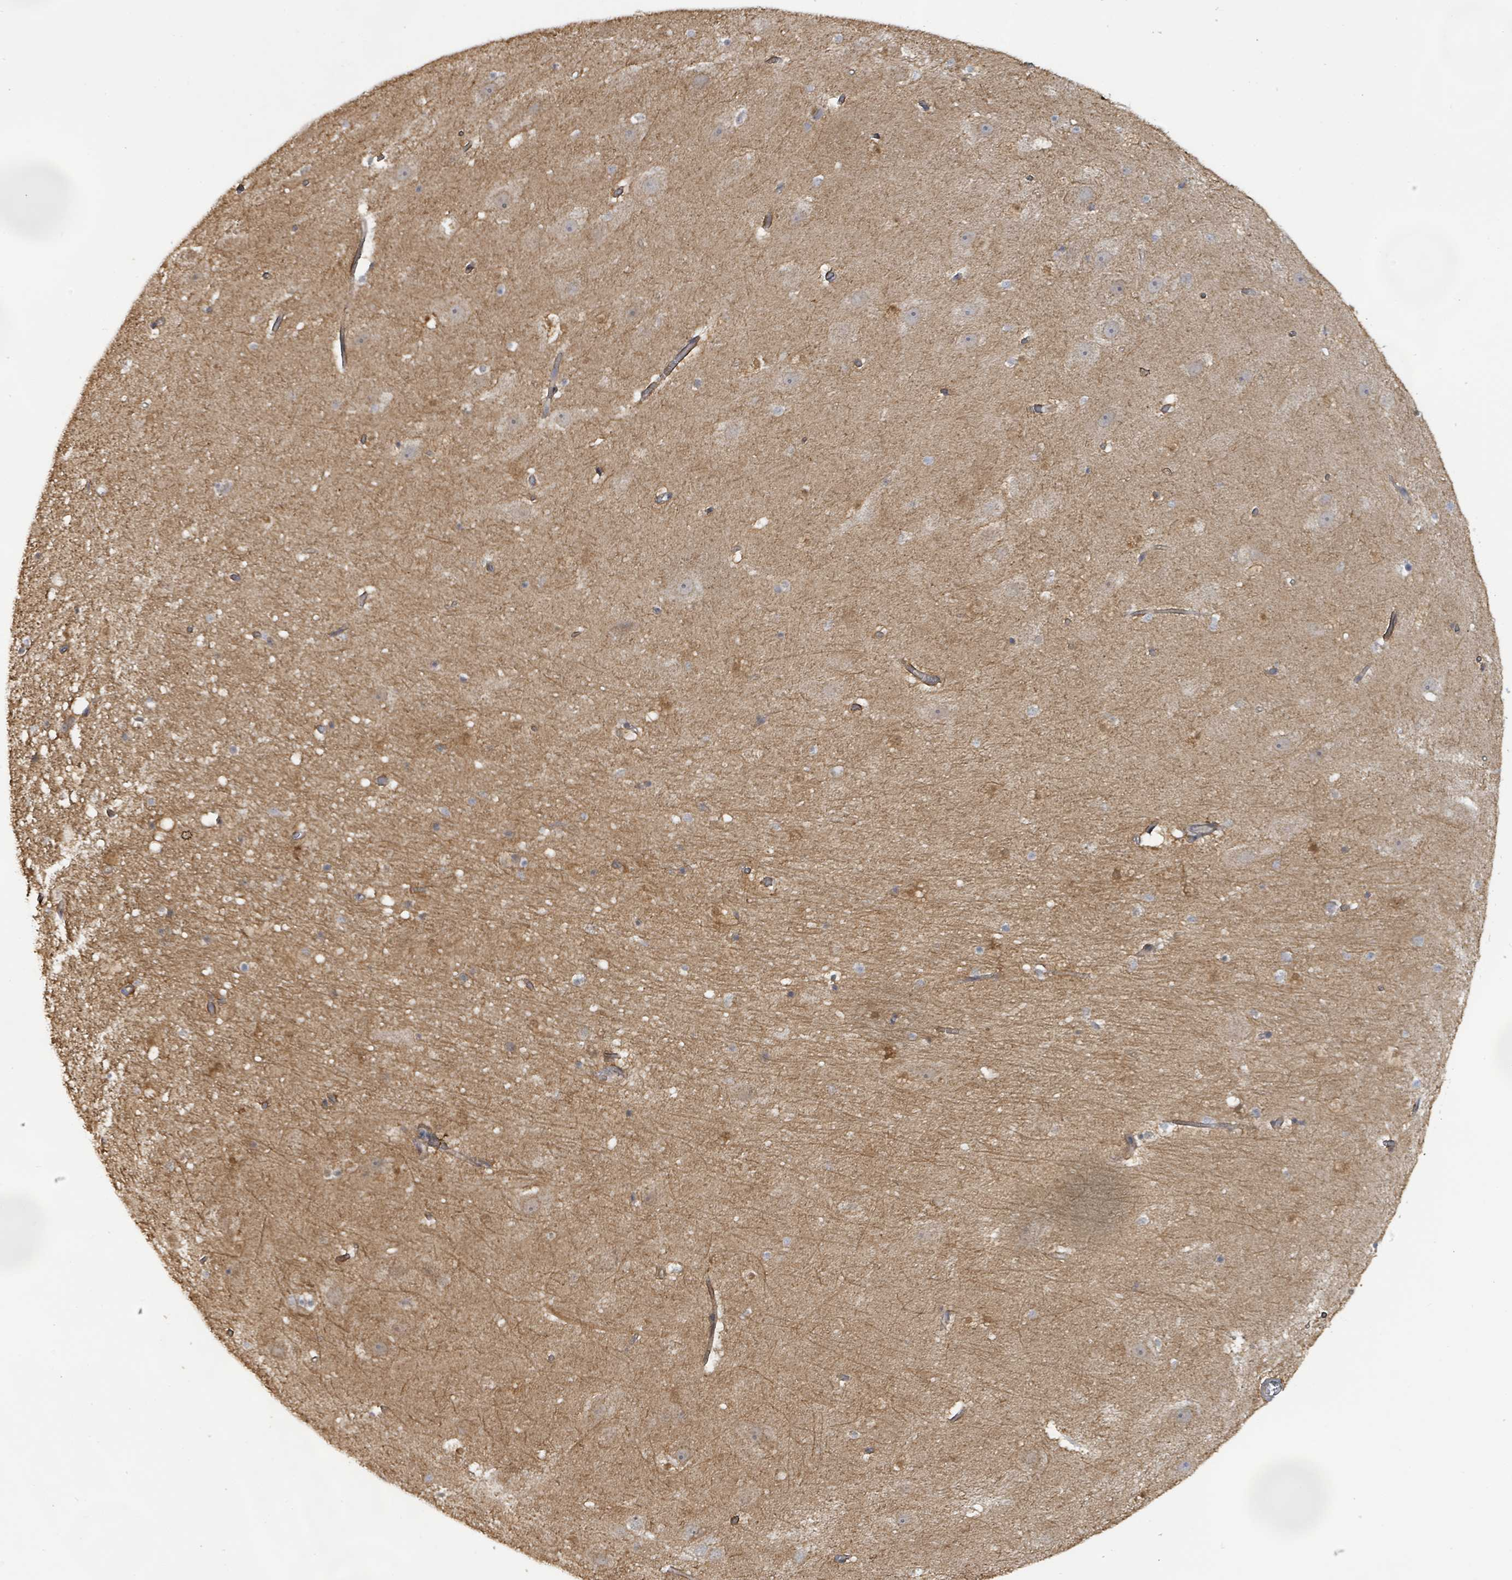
{"staining": {"intensity": "weak", "quantity": "<25%", "location": "cytoplasmic/membranous"}, "tissue": "hippocampus", "cell_type": "Glial cells", "image_type": "normal", "snomed": [{"axis": "morphology", "description": "Normal tissue, NOS"}, {"axis": "topography", "description": "Hippocampus"}], "caption": "The histopathology image exhibits no significant positivity in glial cells of hippocampus. (IHC, brightfield microscopy, high magnification).", "gene": "KBTBD11", "patient": {"sex": "male", "age": 37}}